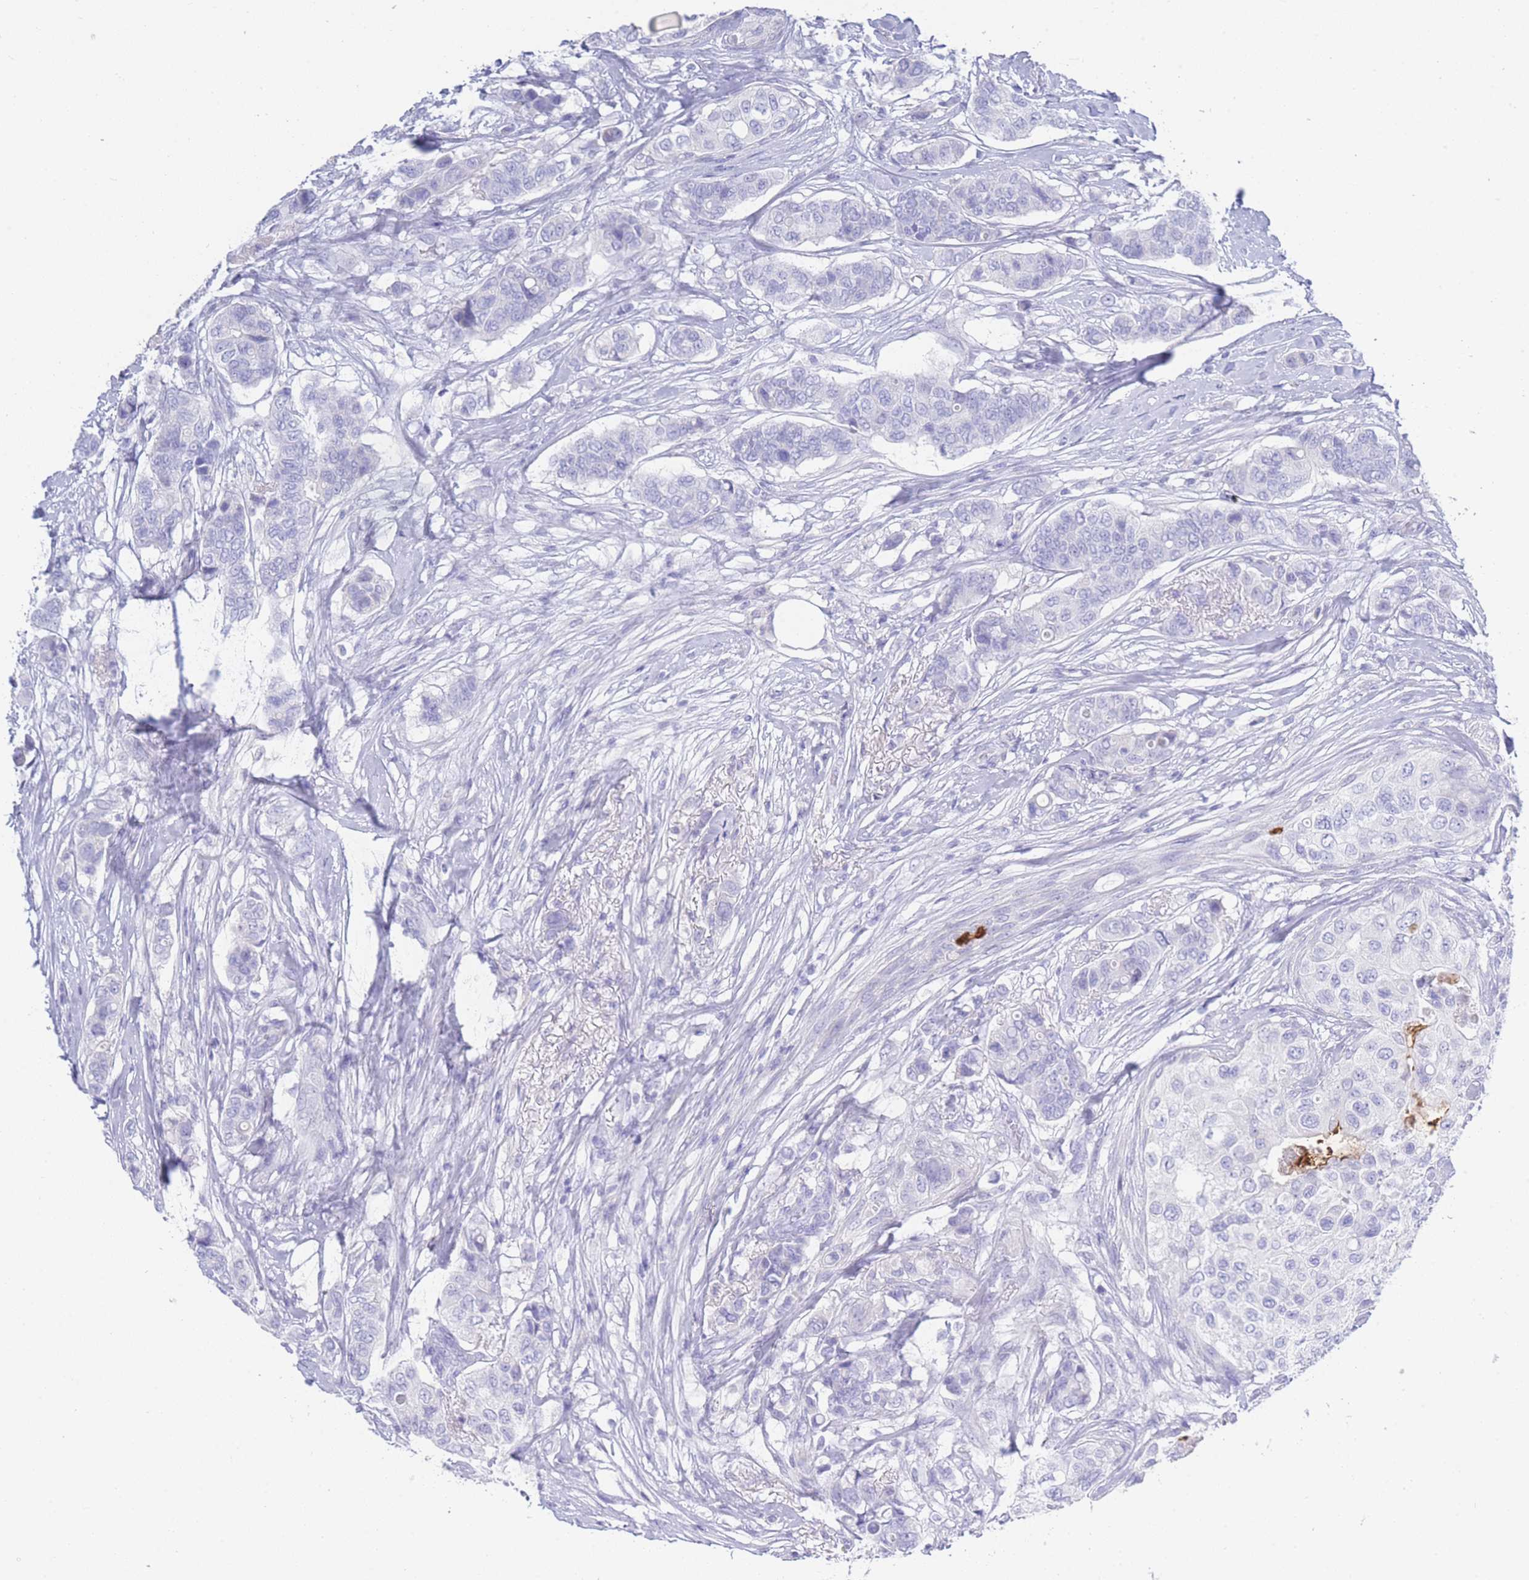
{"staining": {"intensity": "negative", "quantity": "none", "location": "none"}, "tissue": "breast cancer", "cell_type": "Tumor cells", "image_type": "cancer", "snomed": [{"axis": "morphology", "description": "Lobular carcinoma"}, {"axis": "topography", "description": "Breast"}], "caption": "IHC of human breast lobular carcinoma reveals no staining in tumor cells.", "gene": "LRRC37A", "patient": {"sex": "female", "age": 51}}